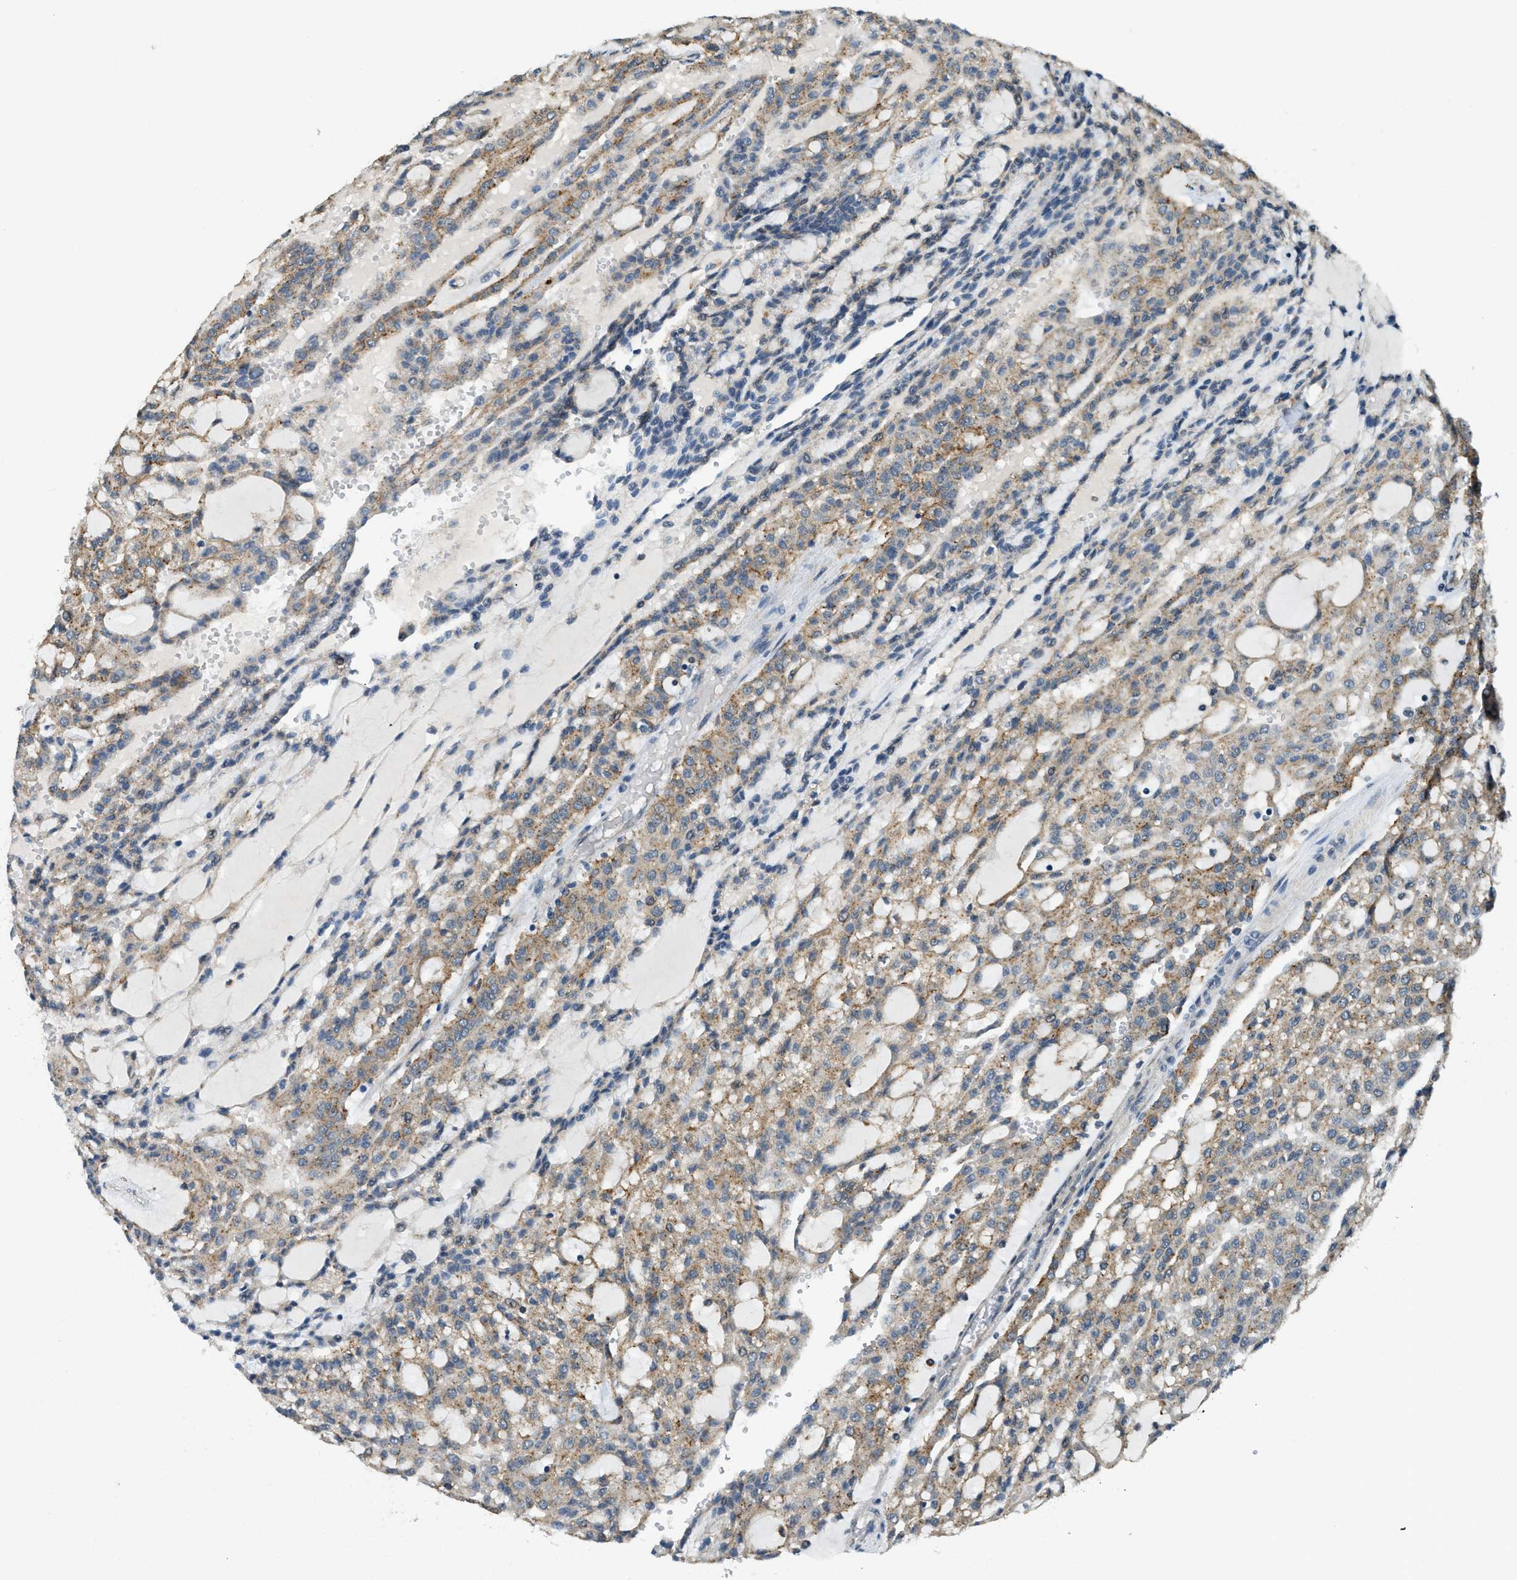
{"staining": {"intensity": "moderate", "quantity": ">75%", "location": "cytoplasmic/membranous"}, "tissue": "renal cancer", "cell_type": "Tumor cells", "image_type": "cancer", "snomed": [{"axis": "morphology", "description": "Adenocarcinoma, NOS"}, {"axis": "topography", "description": "Kidney"}], "caption": "Protein staining demonstrates moderate cytoplasmic/membranous positivity in approximately >75% of tumor cells in renal adenocarcinoma.", "gene": "STARD3NL", "patient": {"sex": "male", "age": 63}}